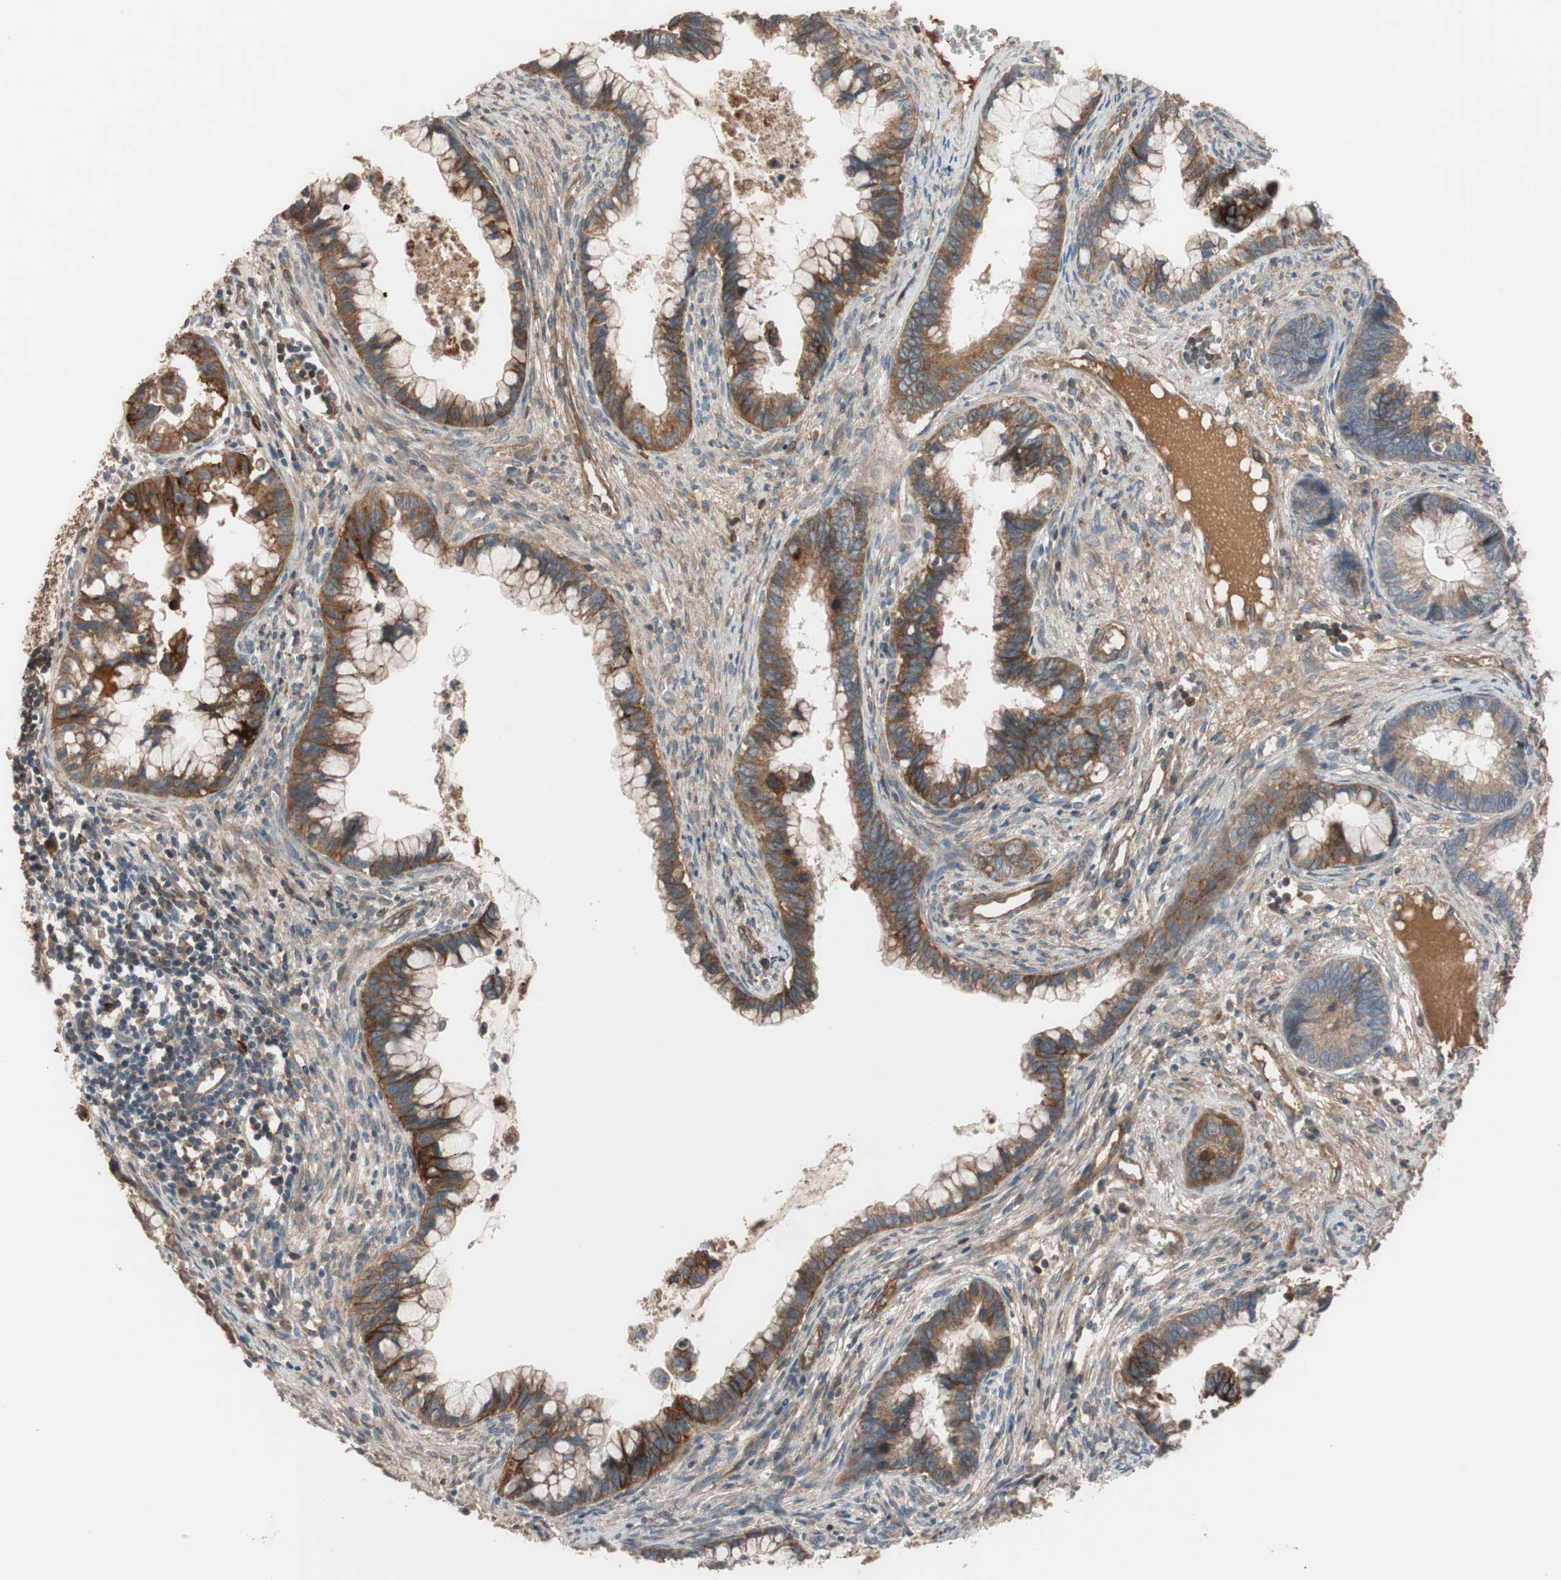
{"staining": {"intensity": "strong", "quantity": ">75%", "location": "cytoplasmic/membranous"}, "tissue": "cervical cancer", "cell_type": "Tumor cells", "image_type": "cancer", "snomed": [{"axis": "morphology", "description": "Adenocarcinoma, NOS"}, {"axis": "topography", "description": "Cervix"}], "caption": "Immunohistochemistry photomicrograph of human cervical cancer stained for a protein (brown), which demonstrates high levels of strong cytoplasmic/membranous expression in about >75% of tumor cells.", "gene": "SDC4", "patient": {"sex": "female", "age": 44}}